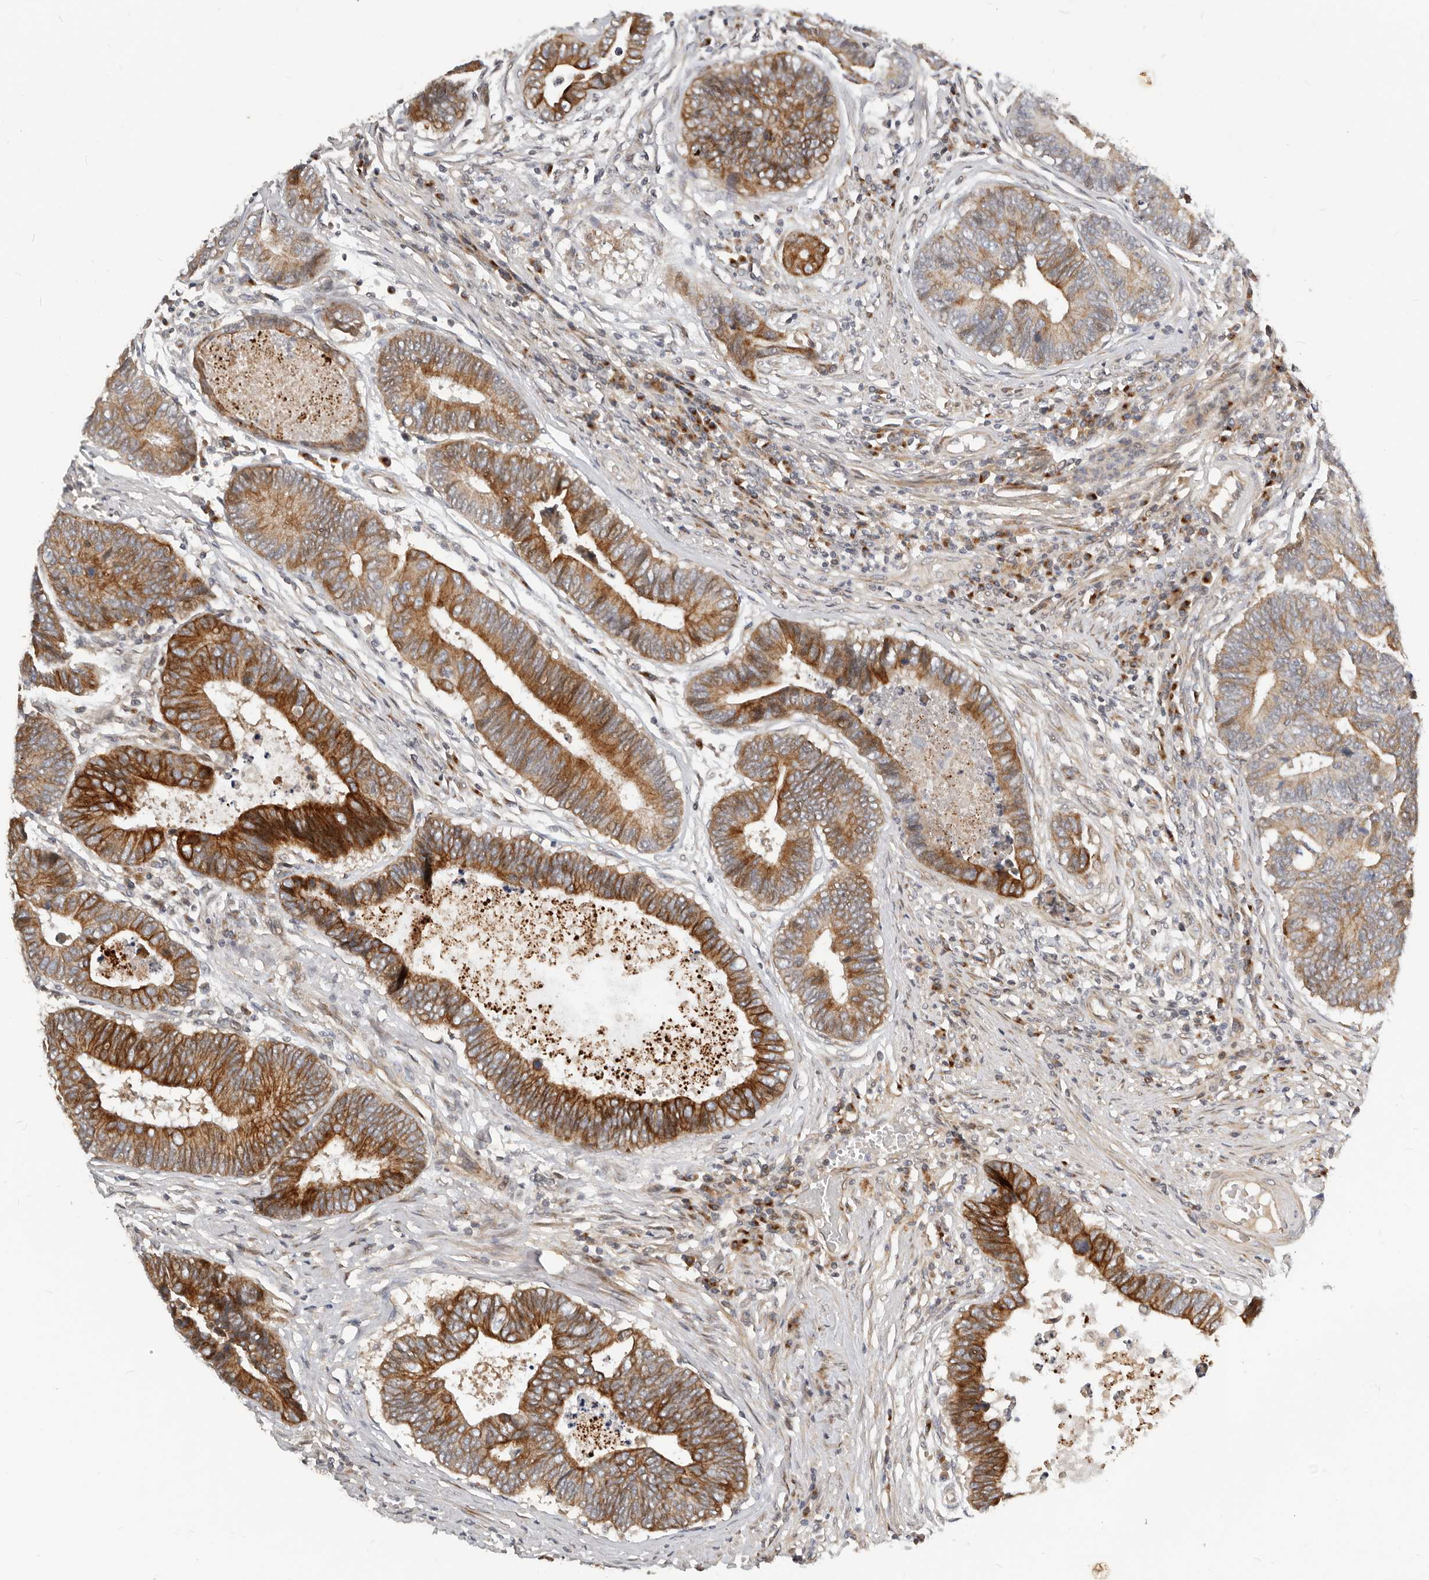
{"staining": {"intensity": "strong", "quantity": ">75%", "location": "cytoplasmic/membranous"}, "tissue": "colorectal cancer", "cell_type": "Tumor cells", "image_type": "cancer", "snomed": [{"axis": "morphology", "description": "Adenocarcinoma, NOS"}, {"axis": "topography", "description": "Rectum"}], "caption": "Protein staining by IHC displays strong cytoplasmic/membranous expression in approximately >75% of tumor cells in colorectal cancer (adenocarcinoma).", "gene": "NPY4R", "patient": {"sex": "male", "age": 84}}